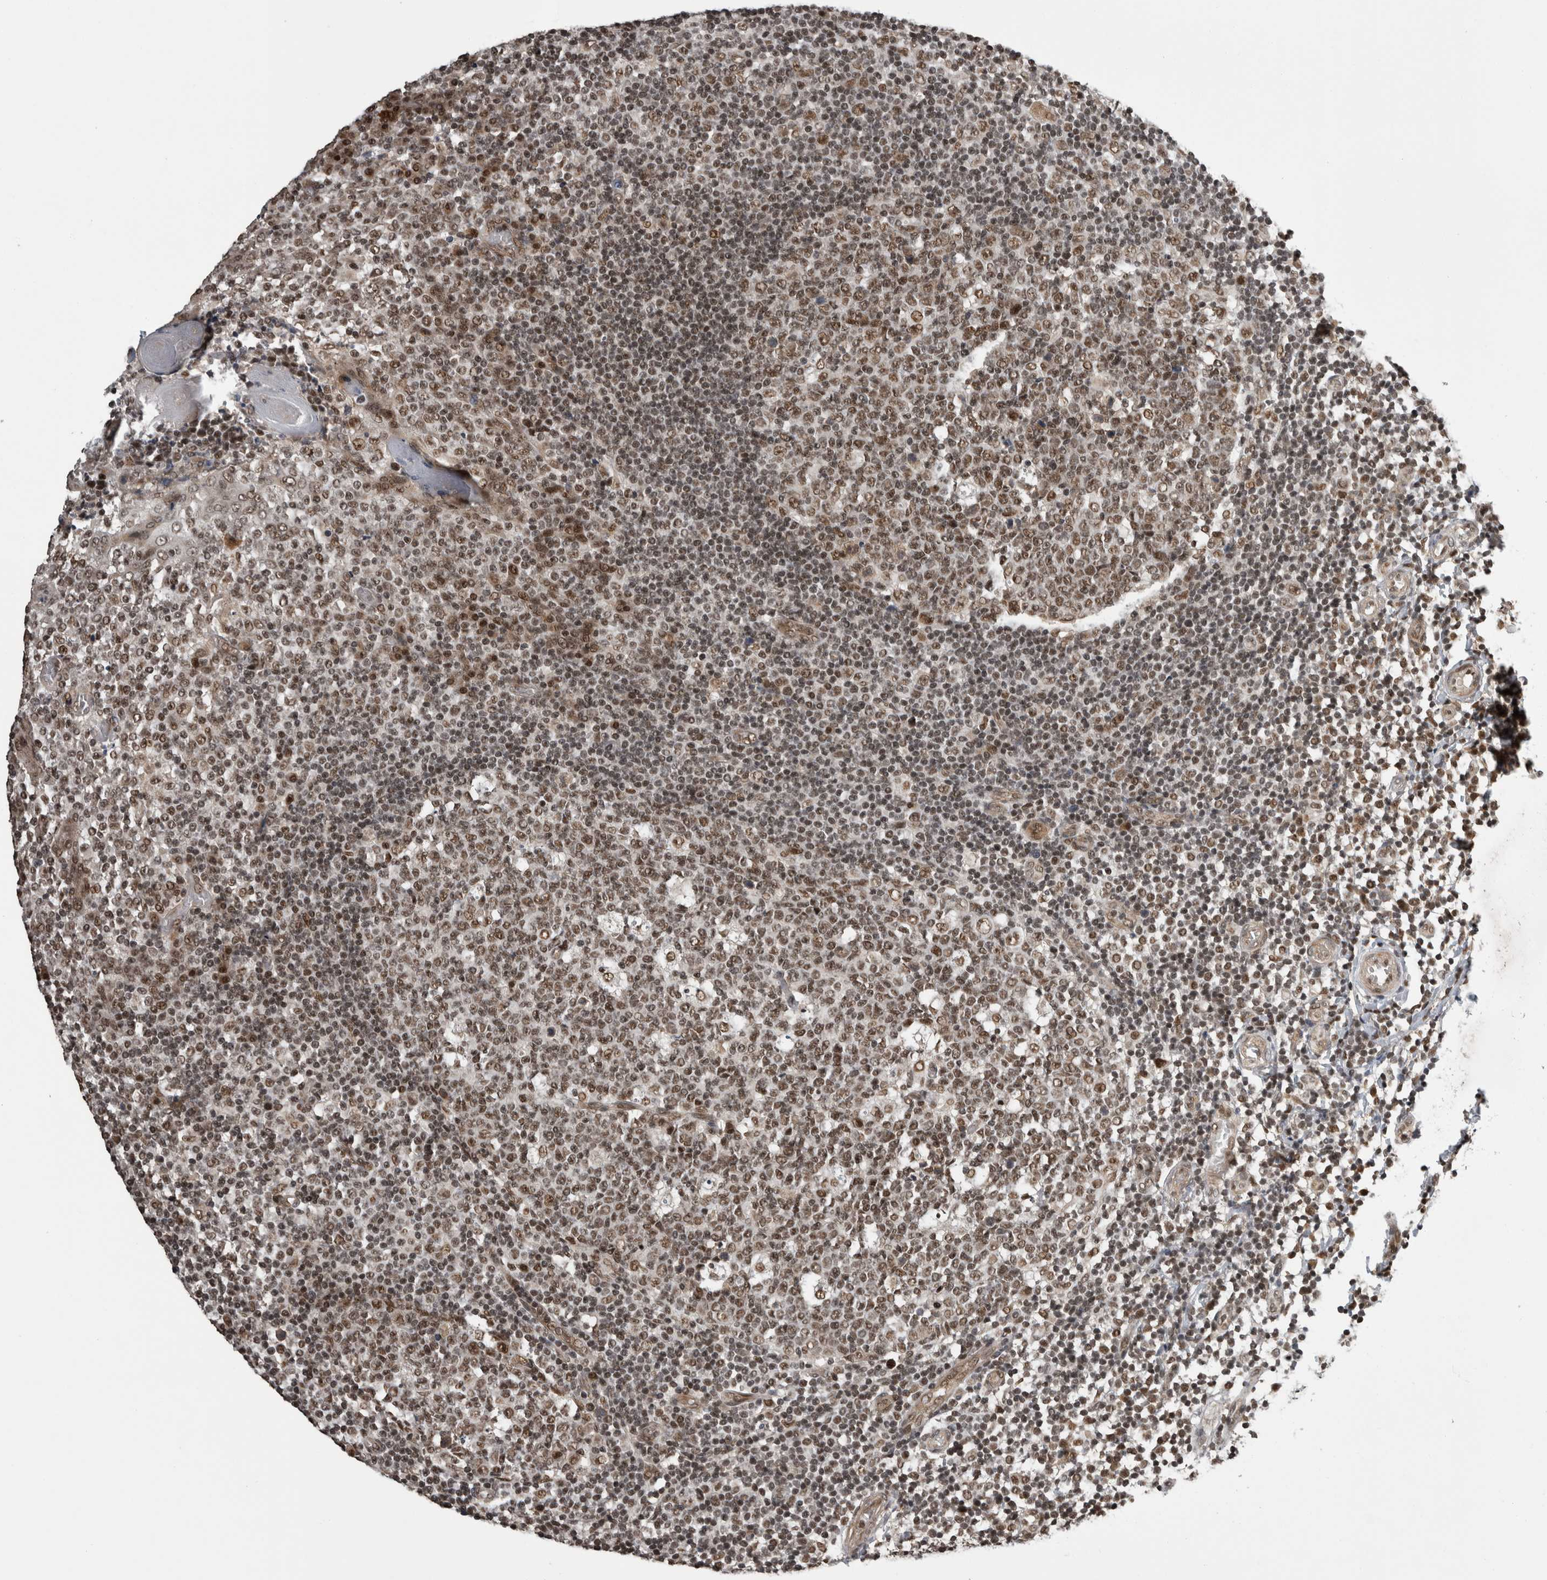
{"staining": {"intensity": "moderate", "quantity": ">75%", "location": "nuclear"}, "tissue": "tonsil", "cell_type": "Germinal center cells", "image_type": "normal", "snomed": [{"axis": "morphology", "description": "Normal tissue, NOS"}, {"axis": "topography", "description": "Tonsil"}], "caption": "DAB immunohistochemical staining of benign tonsil demonstrates moderate nuclear protein expression in approximately >75% of germinal center cells.", "gene": "CPSF2", "patient": {"sex": "female", "age": 19}}